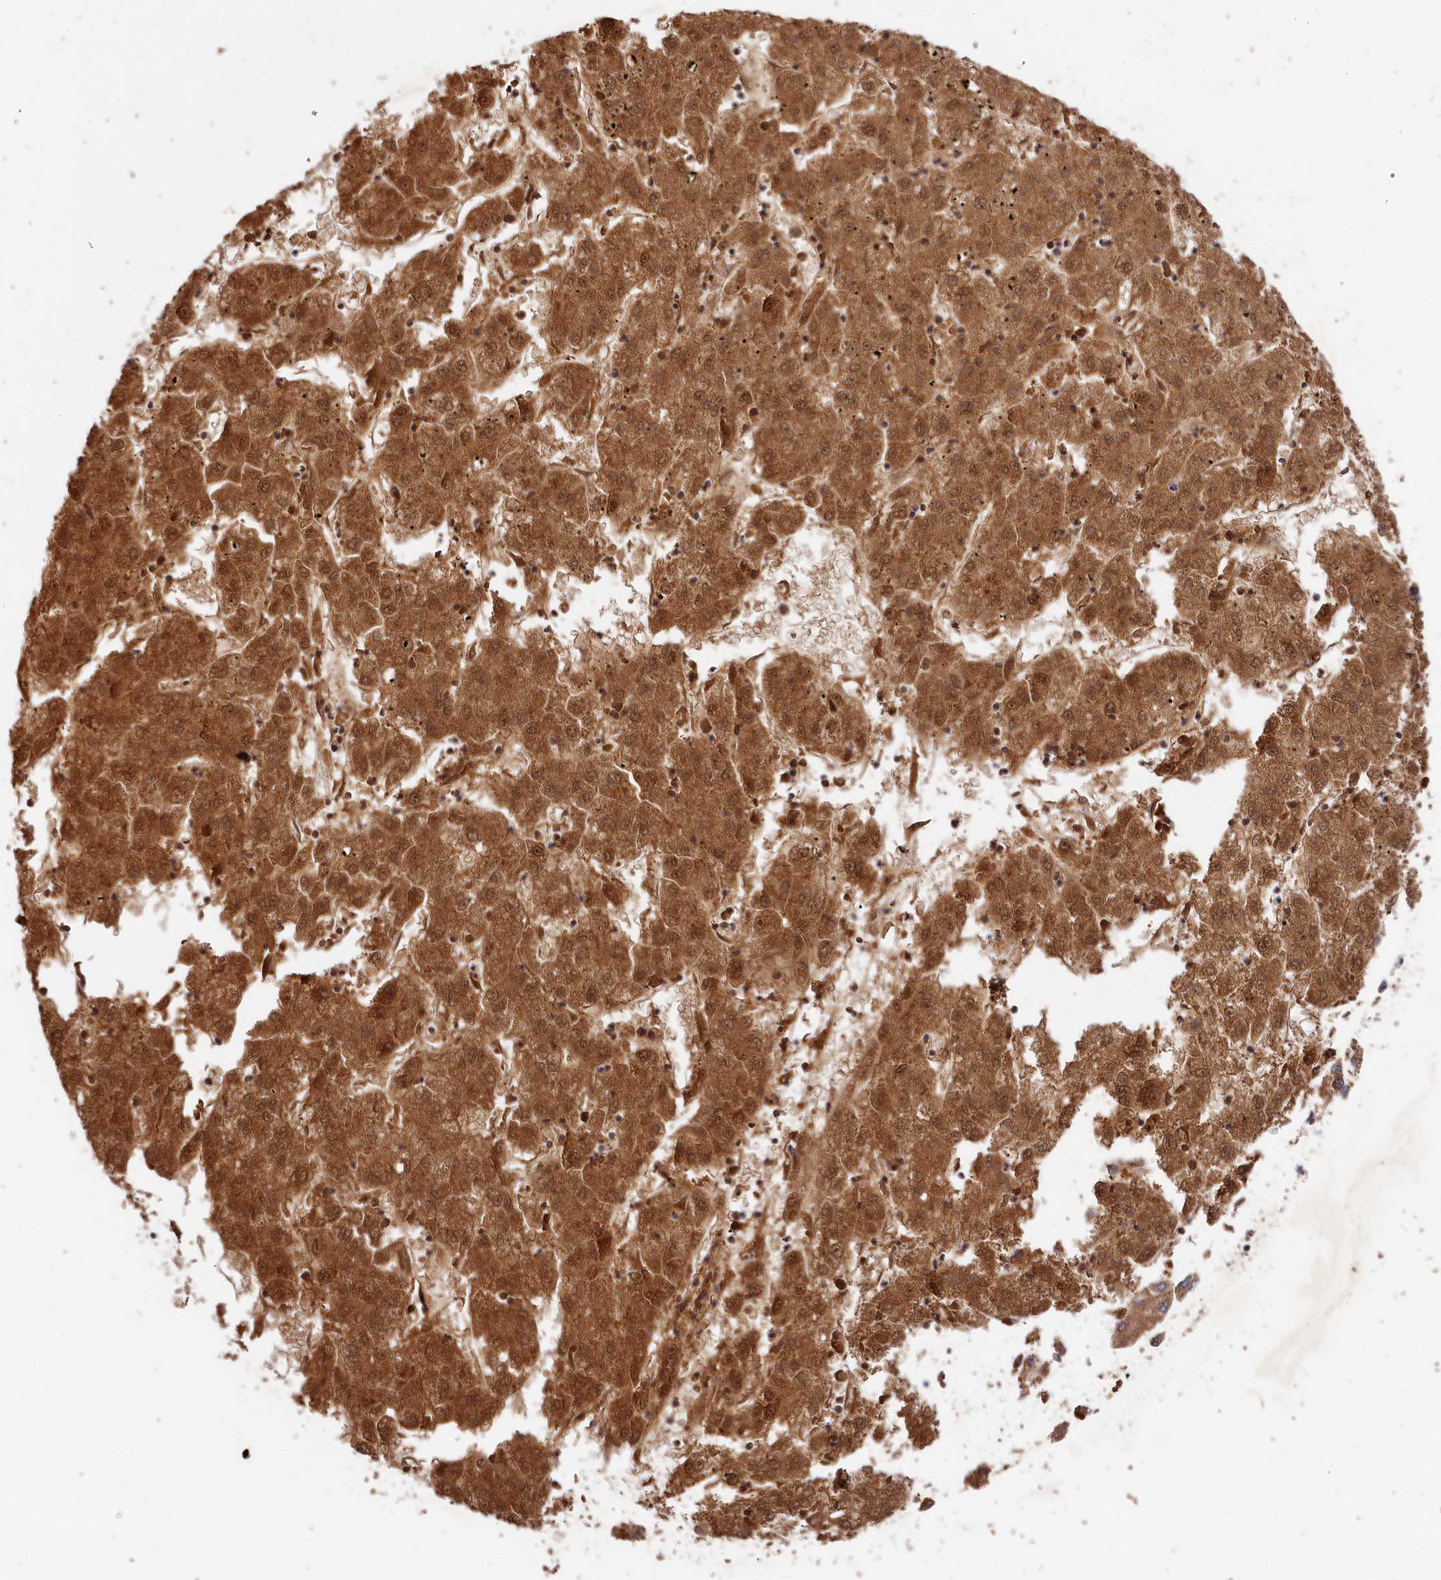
{"staining": {"intensity": "moderate", "quantity": ">75%", "location": "cytoplasmic/membranous,nuclear"}, "tissue": "liver cancer", "cell_type": "Tumor cells", "image_type": "cancer", "snomed": [{"axis": "morphology", "description": "Carcinoma, Hepatocellular, NOS"}, {"axis": "topography", "description": "Liver"}], "caption": "Tumor cells exhibit medium levels of moderate cytoplasmic/membranous and nuclear positivity in approximately >75% of cells in human liver cancer. (IHC, brightfield microscopy, high magnification).", "gene": "MCF2L2", "patient": {"sex": "male", "age": 72}}